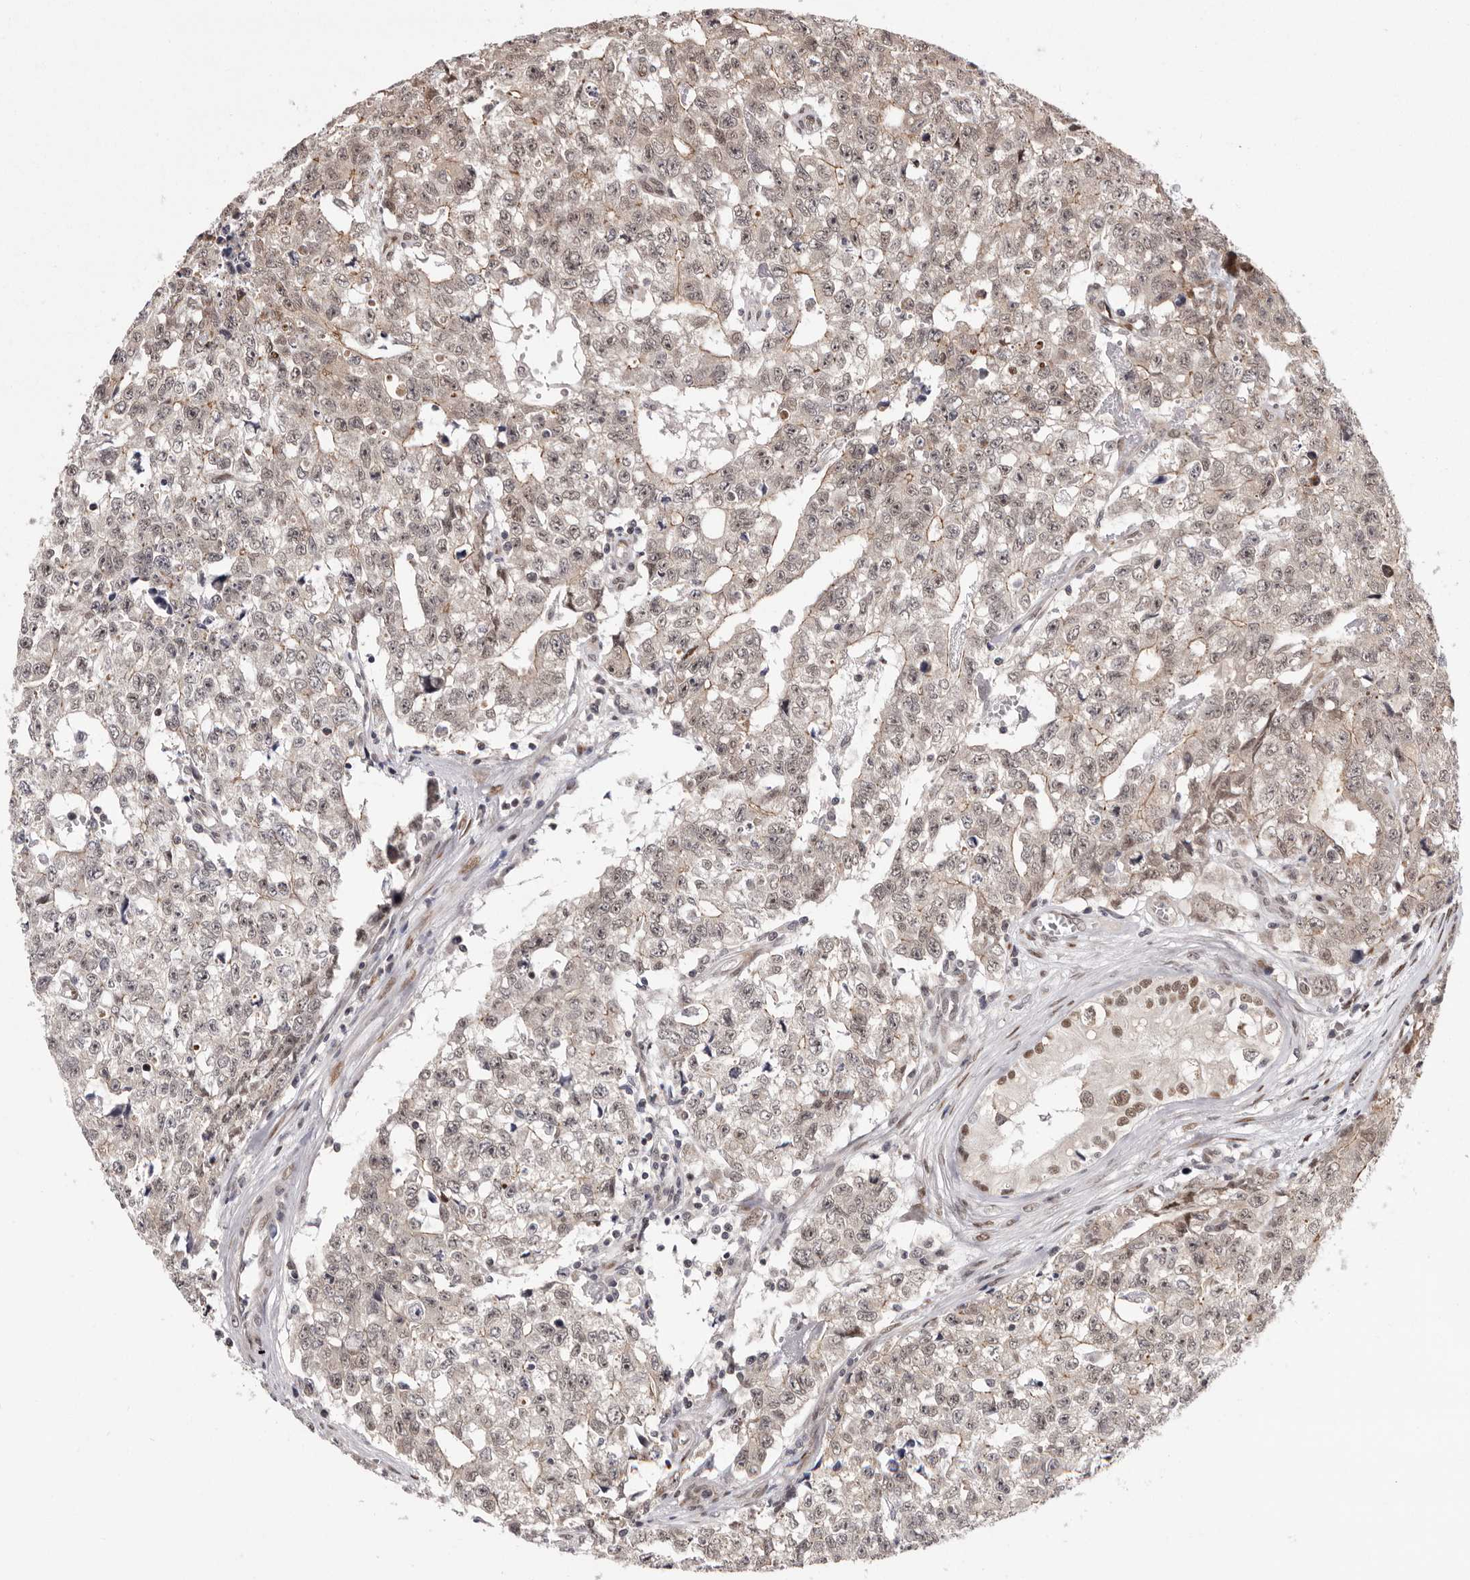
{"staining": {"intensity": "weak", "quantity": "<25%", "location": "cytoplasmic/membranous,nuclear"}, "tissue": "testis cancer", "cell_type": "Tumor cells", "image_type": "cancer", "snomed": [{"axis": "morphology", "description": "Carcinoma, Embryonal, NOS"}, {"axis": "topography", "description": "Testis"}], "caption": "The photomicrograph displays no significant expression in tumor cells of embryonal carcinoma (testis). The staining is performed using DAB brown chromogen with nuclei counter-stained in using hematoxylin.", "gene": "GLRX3", "patient": {"sex": "male", "age": 28}}